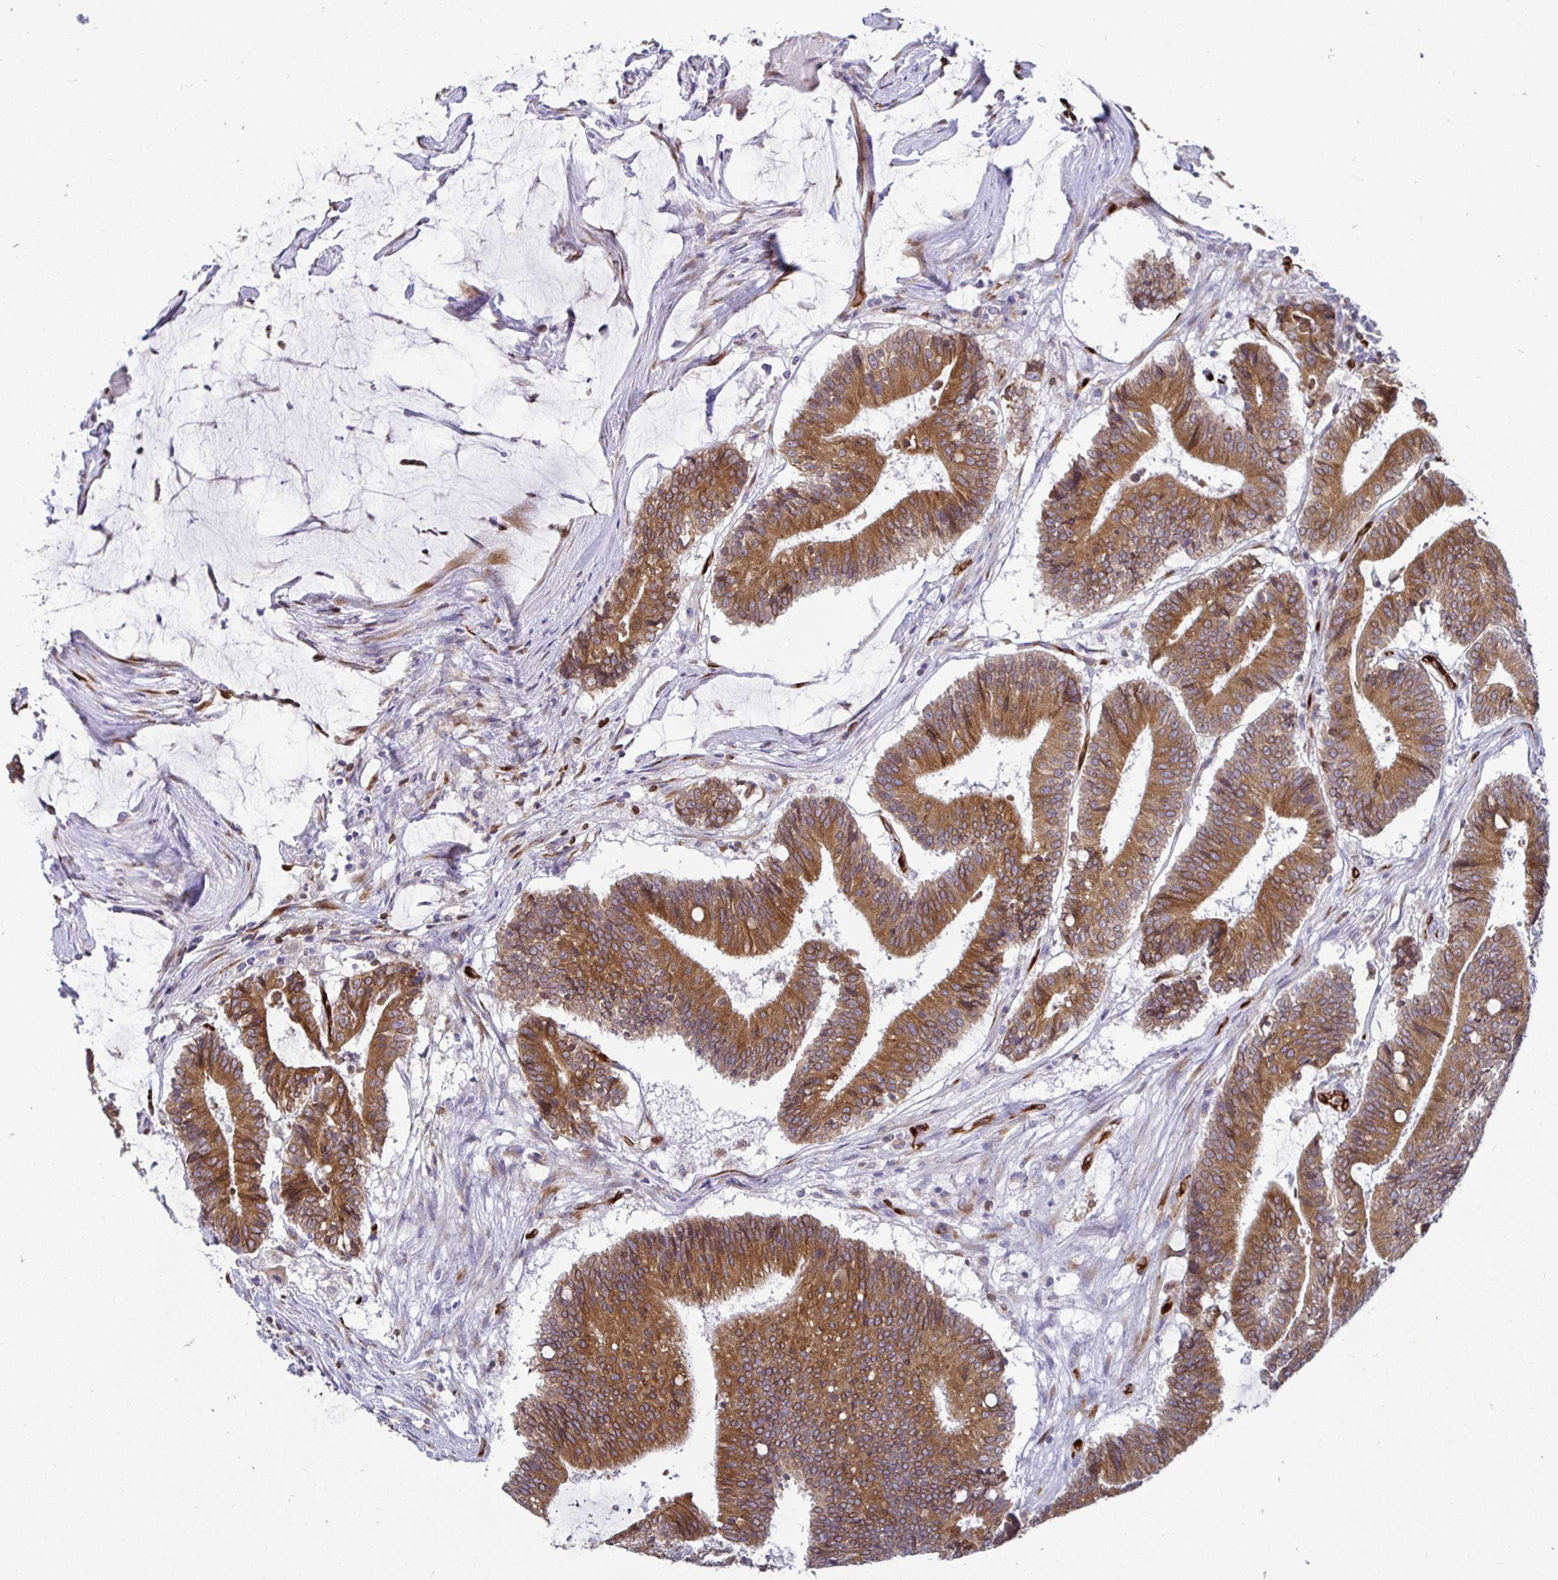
{"staining": {"intensity": "strong", "quantity": ">75%", "location": "cytoplasmic/membranous"}, "tissue": "colorectal cancer", "cell_type": "Tumor cells", "image_type": "cancer", "snomed": [{"axis": "morphology", "description": "Adenocarcinoma, NOS"}, {"axis": "topography", "description": "Colon"}], "caption": "This is an image of IHC staining of adenocarcinoma (colorectal), which shows strong expression in the cytoplasmic/membranous of tumor cells.", "gene": "TP53I11", "patient": {"sex": "female", "age": 43}}